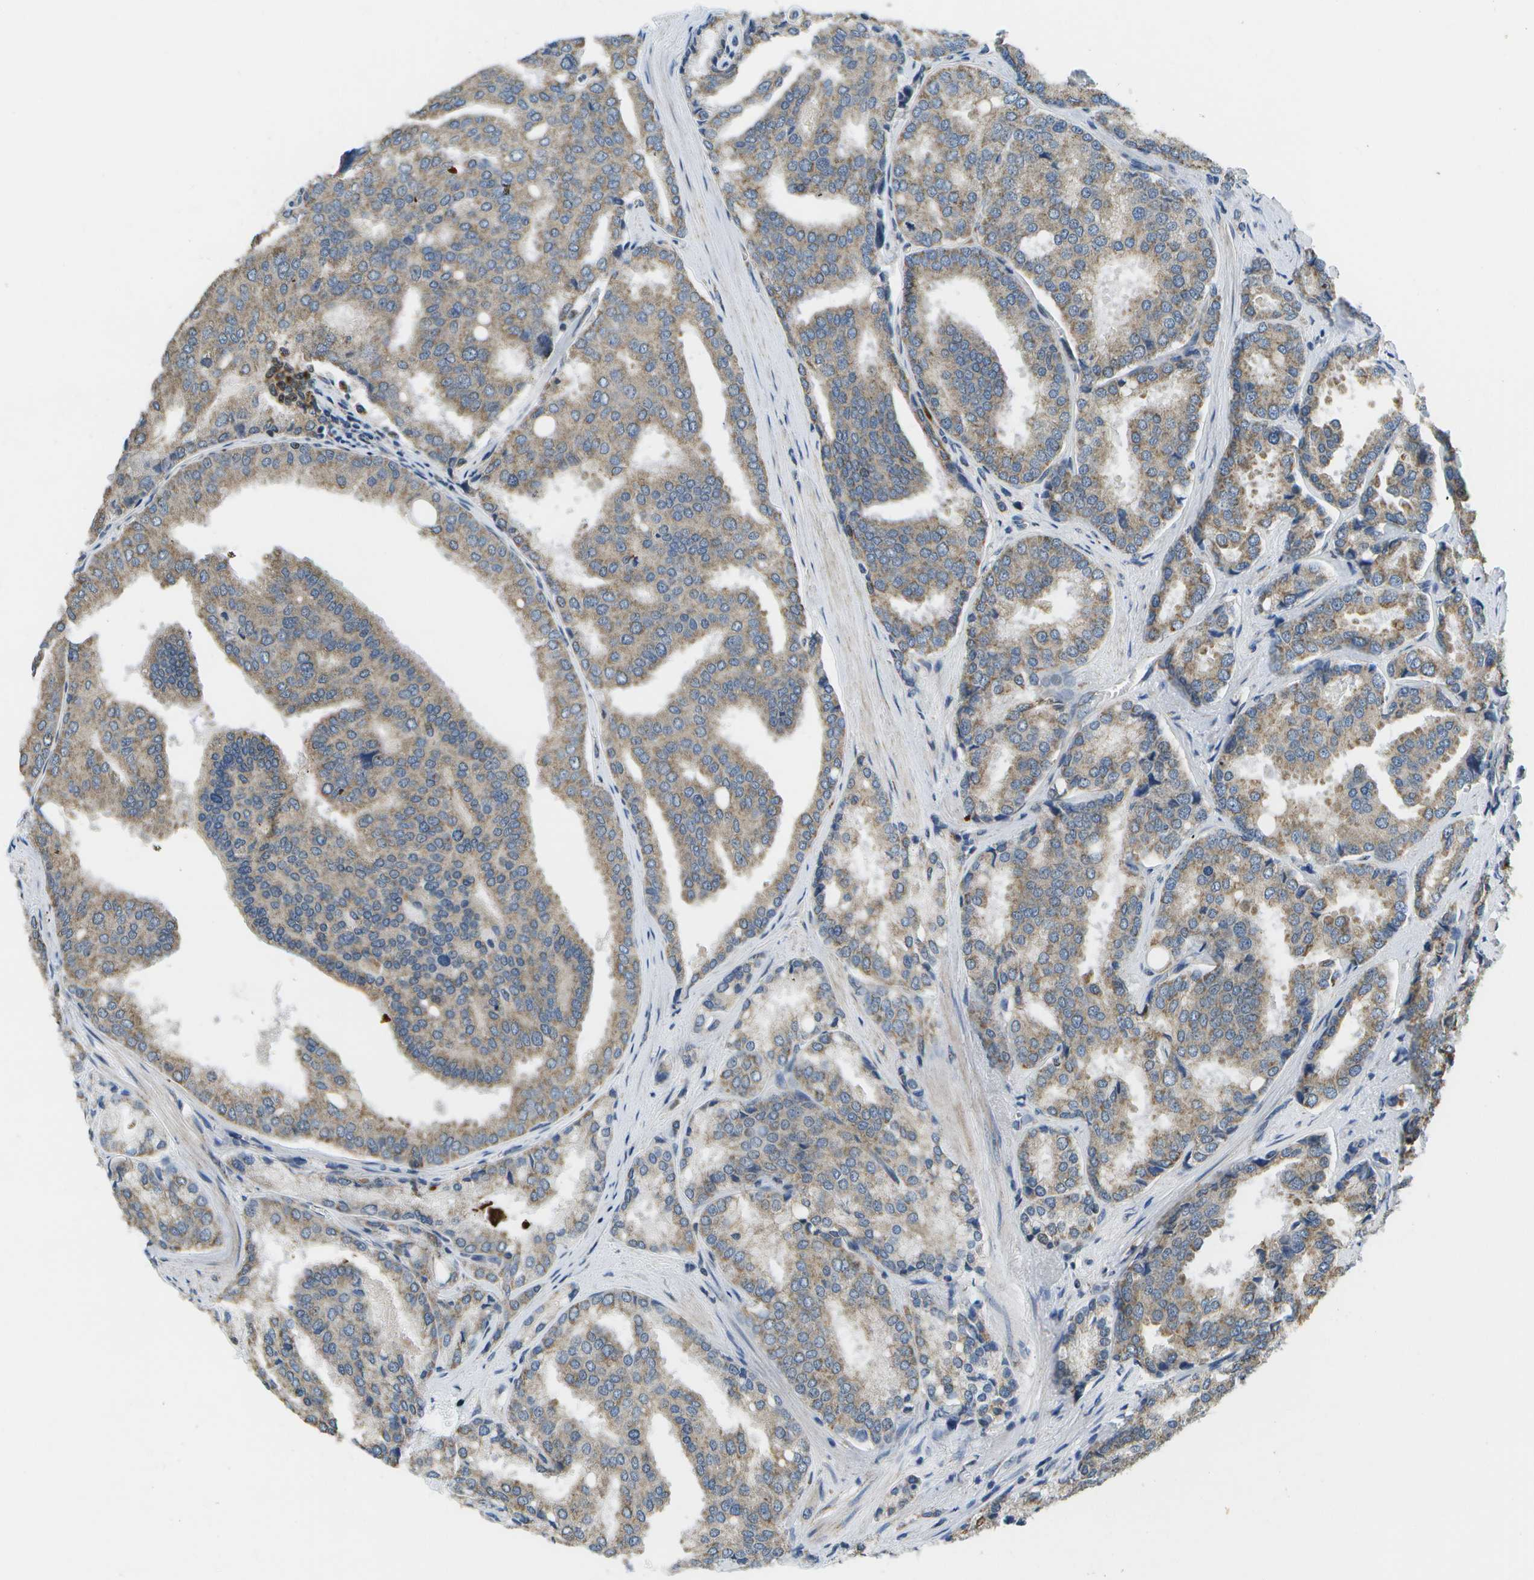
{"staining": {"intensity": "weak", "quantity": ">75%", "location": "cytoplasmic/membranous"}, "tissue": "prostate cancer", "cell_type": "Tumor cells", "image_type": "cancer", "snomed": [{"axis": "morphology", "description": "Adenocarcinoma, High grade"}, {"axis": "topography", "description": "Prostate"}], "caption": "This histopathology image displays prostate high-grade adenocarcinoma stained with immunohistochemistry (IHC) to label a protein in brown. The cytoplasmic/membranous of tumor cells show weak positivity for the protein. Nuclei are counter-stained blue.", "gene": "GALNT15", "patient": {"sex": "male", "age": 50}}